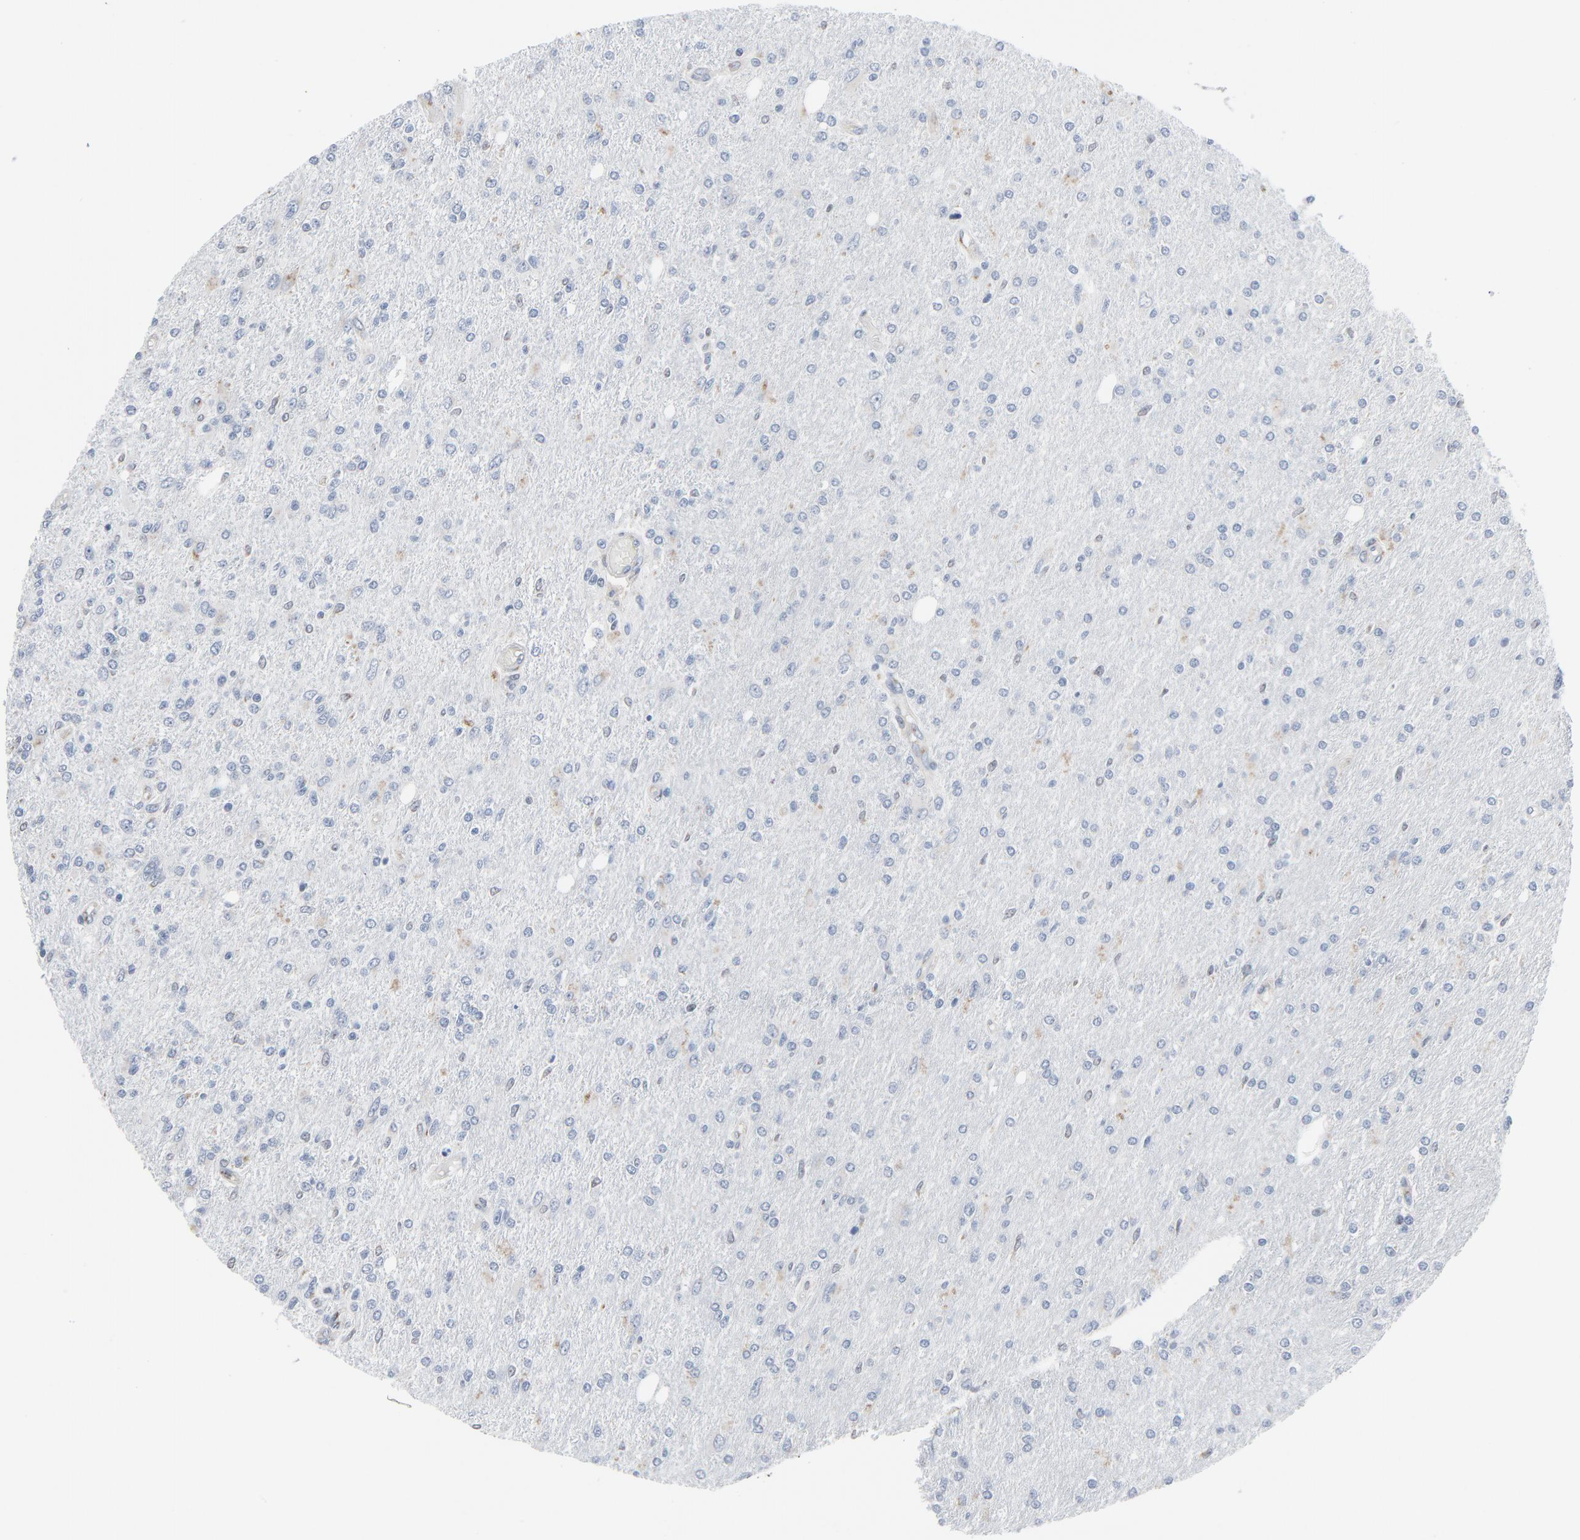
{"staining": {"intensity": "negative", "quantity": "none", "location": "none"}, "tissue": "glioma", "cell_type": "Tumor cells", "image_type": "cancer", "snomed": [{"axis": "morphology", "description": "Glioma, malignant, High grade"}, {"axis": "topography", "description": "Cerebral cortex"}], "caption": "This is an immunohistochemistry (IHC) histopathology image of human malignant glioma (high-grade). There is no expression in tumor cells.", "gene": "YIPF6", "patient": {"sex": "male", "age": 76}}